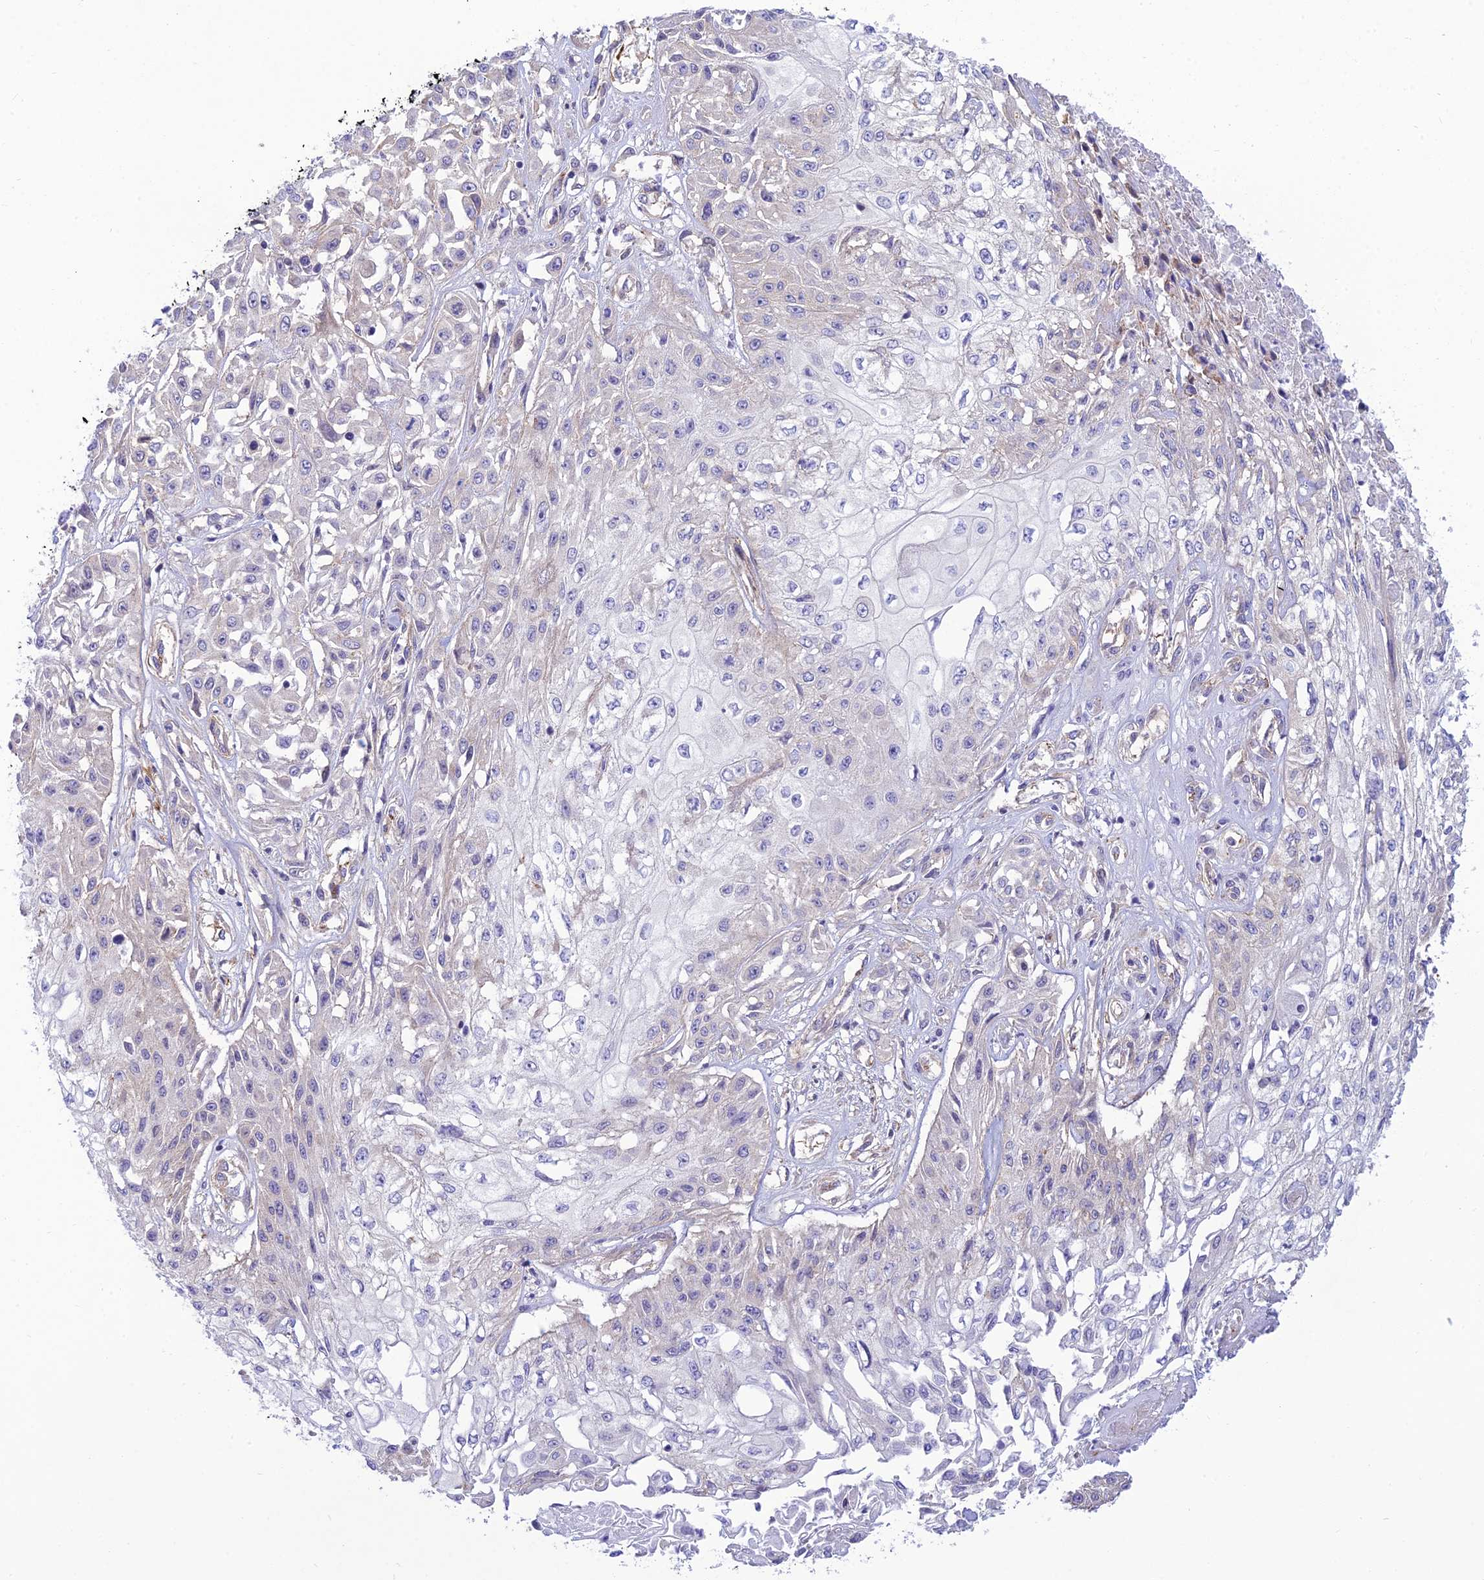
{"staining": {"intensity": "negative", "quantity": "none", "location": "none"}, "tissue": "skin cancer", "cell_type": "Tumor cells", "image_type": "cancer", "snomed": [{"axis": "morphology", "description": "Squamous cell carcinoma, NOS"}, {"axis": "morphology", "description": "Squamous cell carcinoma, metastatic, NOS"}, {"axis": "topography", "description": "Skin"}, {"axis": "topography", "description": "Lymph node"}], "caption": "Immunohistochemistry (IHC) of human skin squamous cell carcinoma exhibits no positivity in tumor cells. (DAB (3,3'-diaminobenzidine) immunohistochemistry with hematoxylin counter stain).", "gene": "FBXW4", "patient": {"sex": "male", "age": 75}}